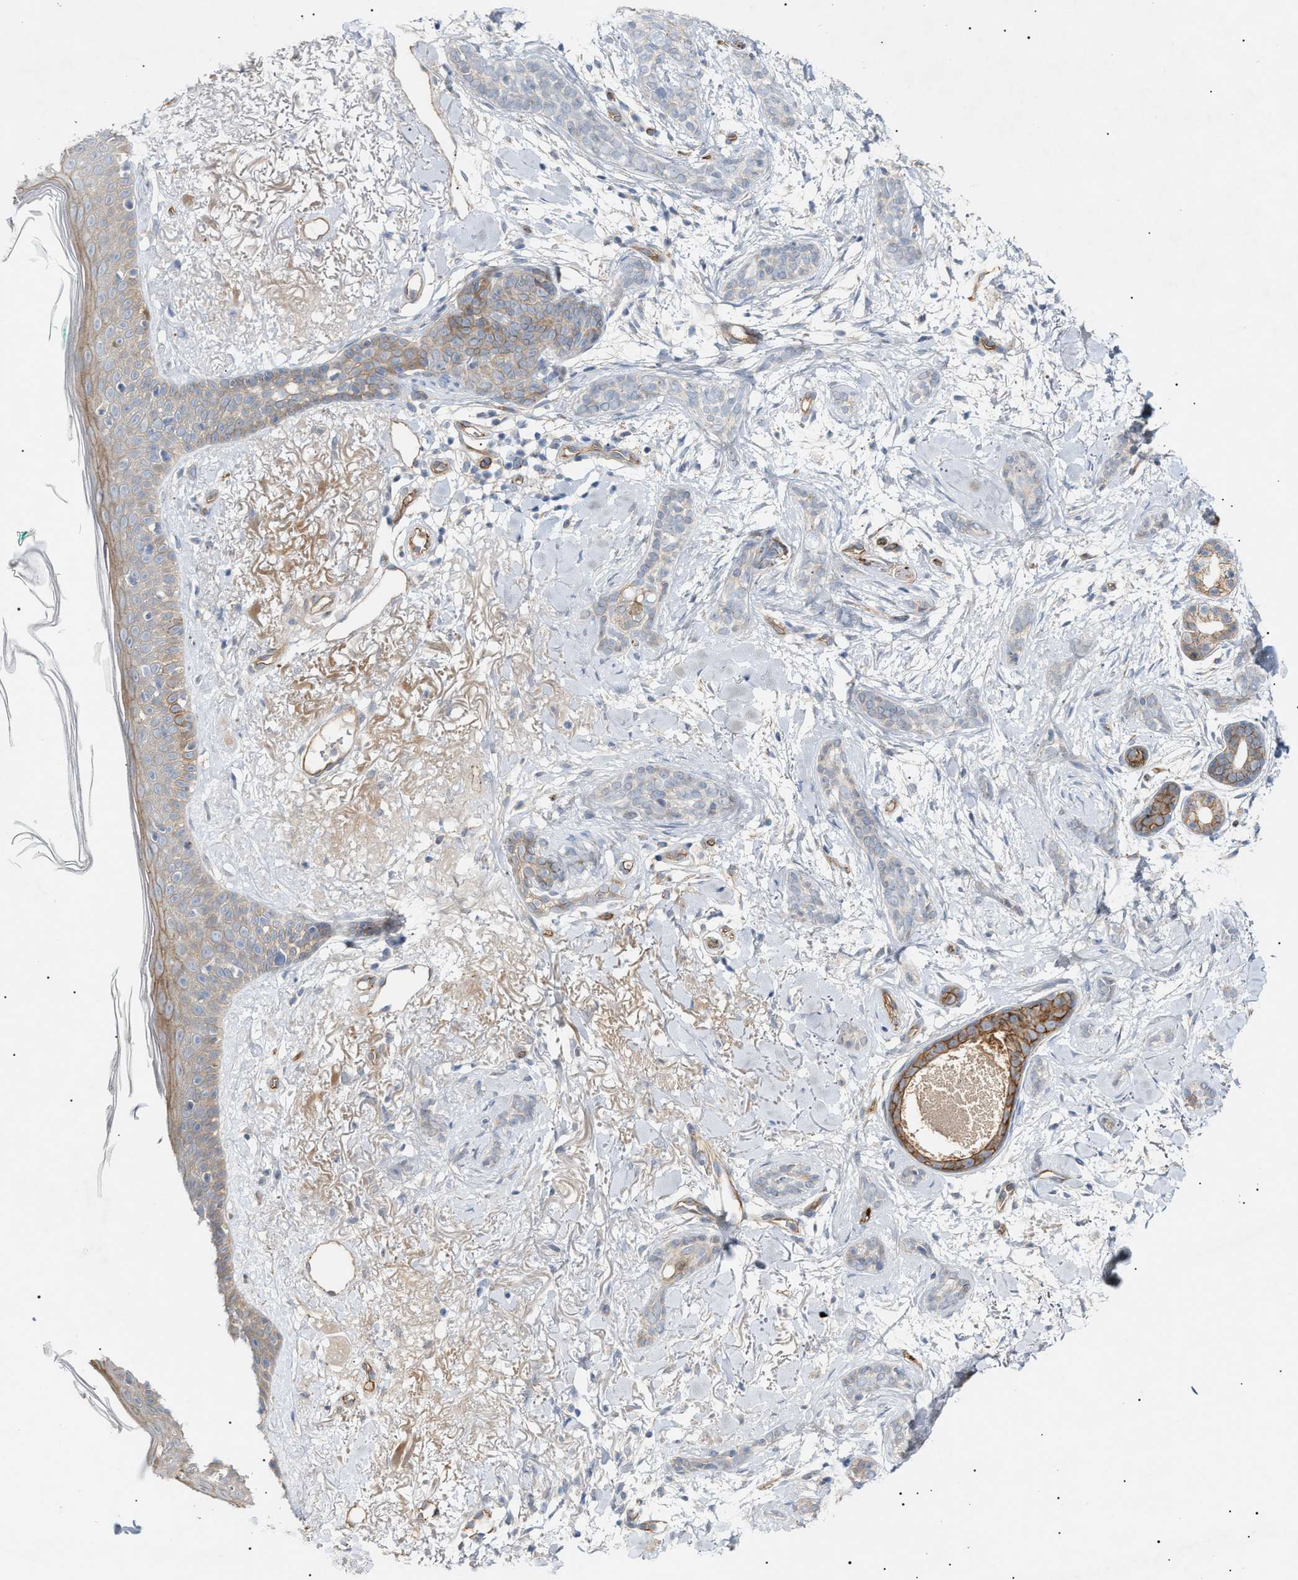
{"staining": {"intensity": "weak", "quantity": "<25%", "location": "cytoplasmic/membranous"}, "tissue": "skin cancer", "cell_type": "Tumor cells", "image_type": "cancer", "snomed": [{"axis": "morphology", "description": "Basal cell carcinoma"}, {"axis": "morphology", "description": "Adnexal tumor, benign"}, {"axis": "topography", "description": "Skin"}], "caption": "Tumor cells are negative for brown protein staining in basal cell carcinoma (skin).", "gene": "ZFHX2", "patient": {"sex": "female", "age": 42}}